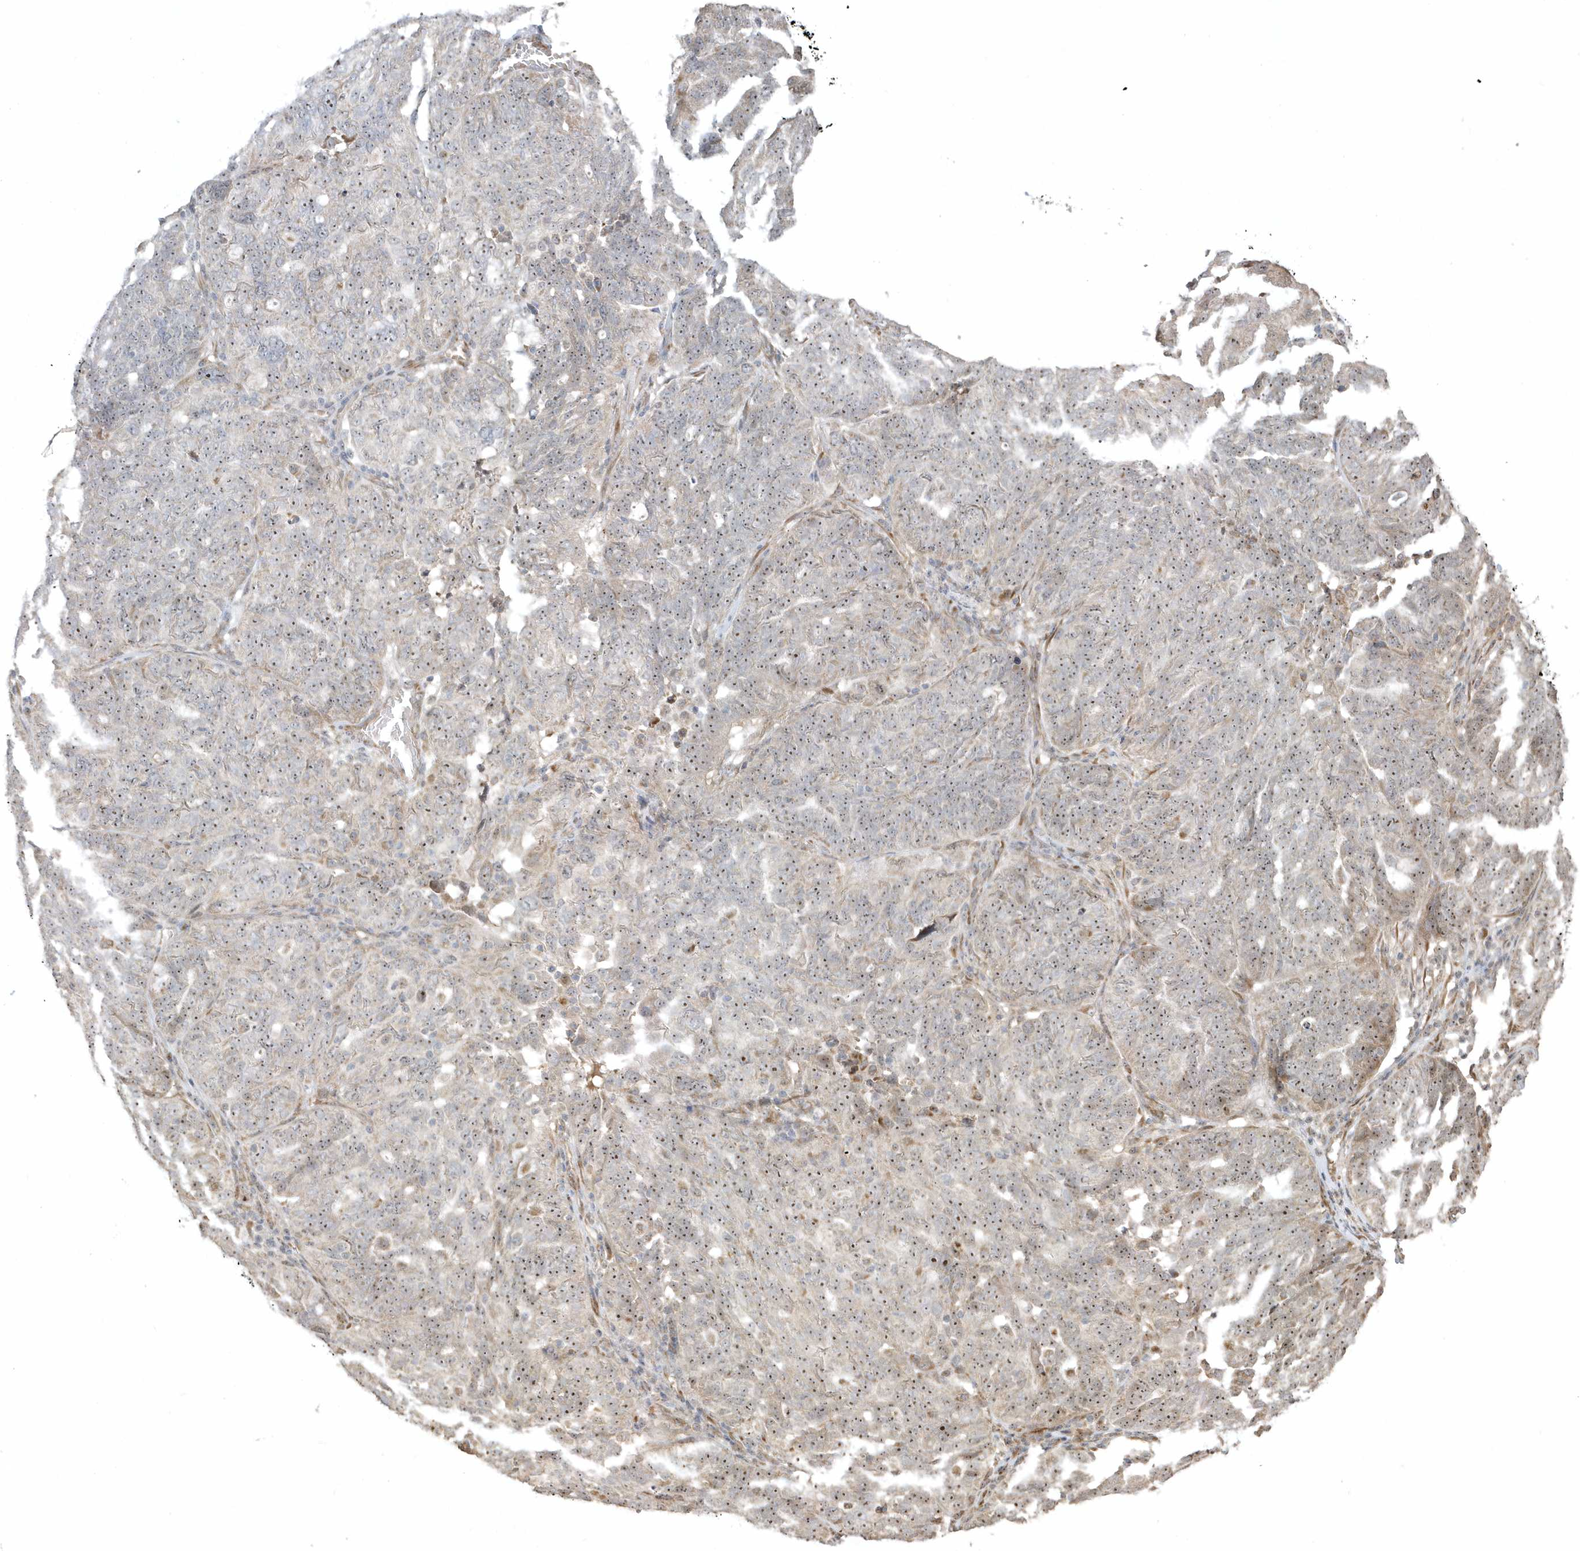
{"staining": {"intensity": "weak", "quantity": "25%-75%", "location": "nuclear"}, "tissue": "ovarian cancer", "cell_type": "Tumor cells", "image_type": "cancer", "snomed": [{"axis": "morphology", "description": "Cystadenocarcinoma, serous, NOS"}, {"axis": "topography", "description": "Ovary"}], "caption": "This is an image of immunohistochemistry (IHC) staining of ovarian cancer (serous cystadenocarcinoma), which shows weak positivity in the nuclear of tumor cells.", "gene": "ECM2", "patient": {"sex": "female", "age": 59}}